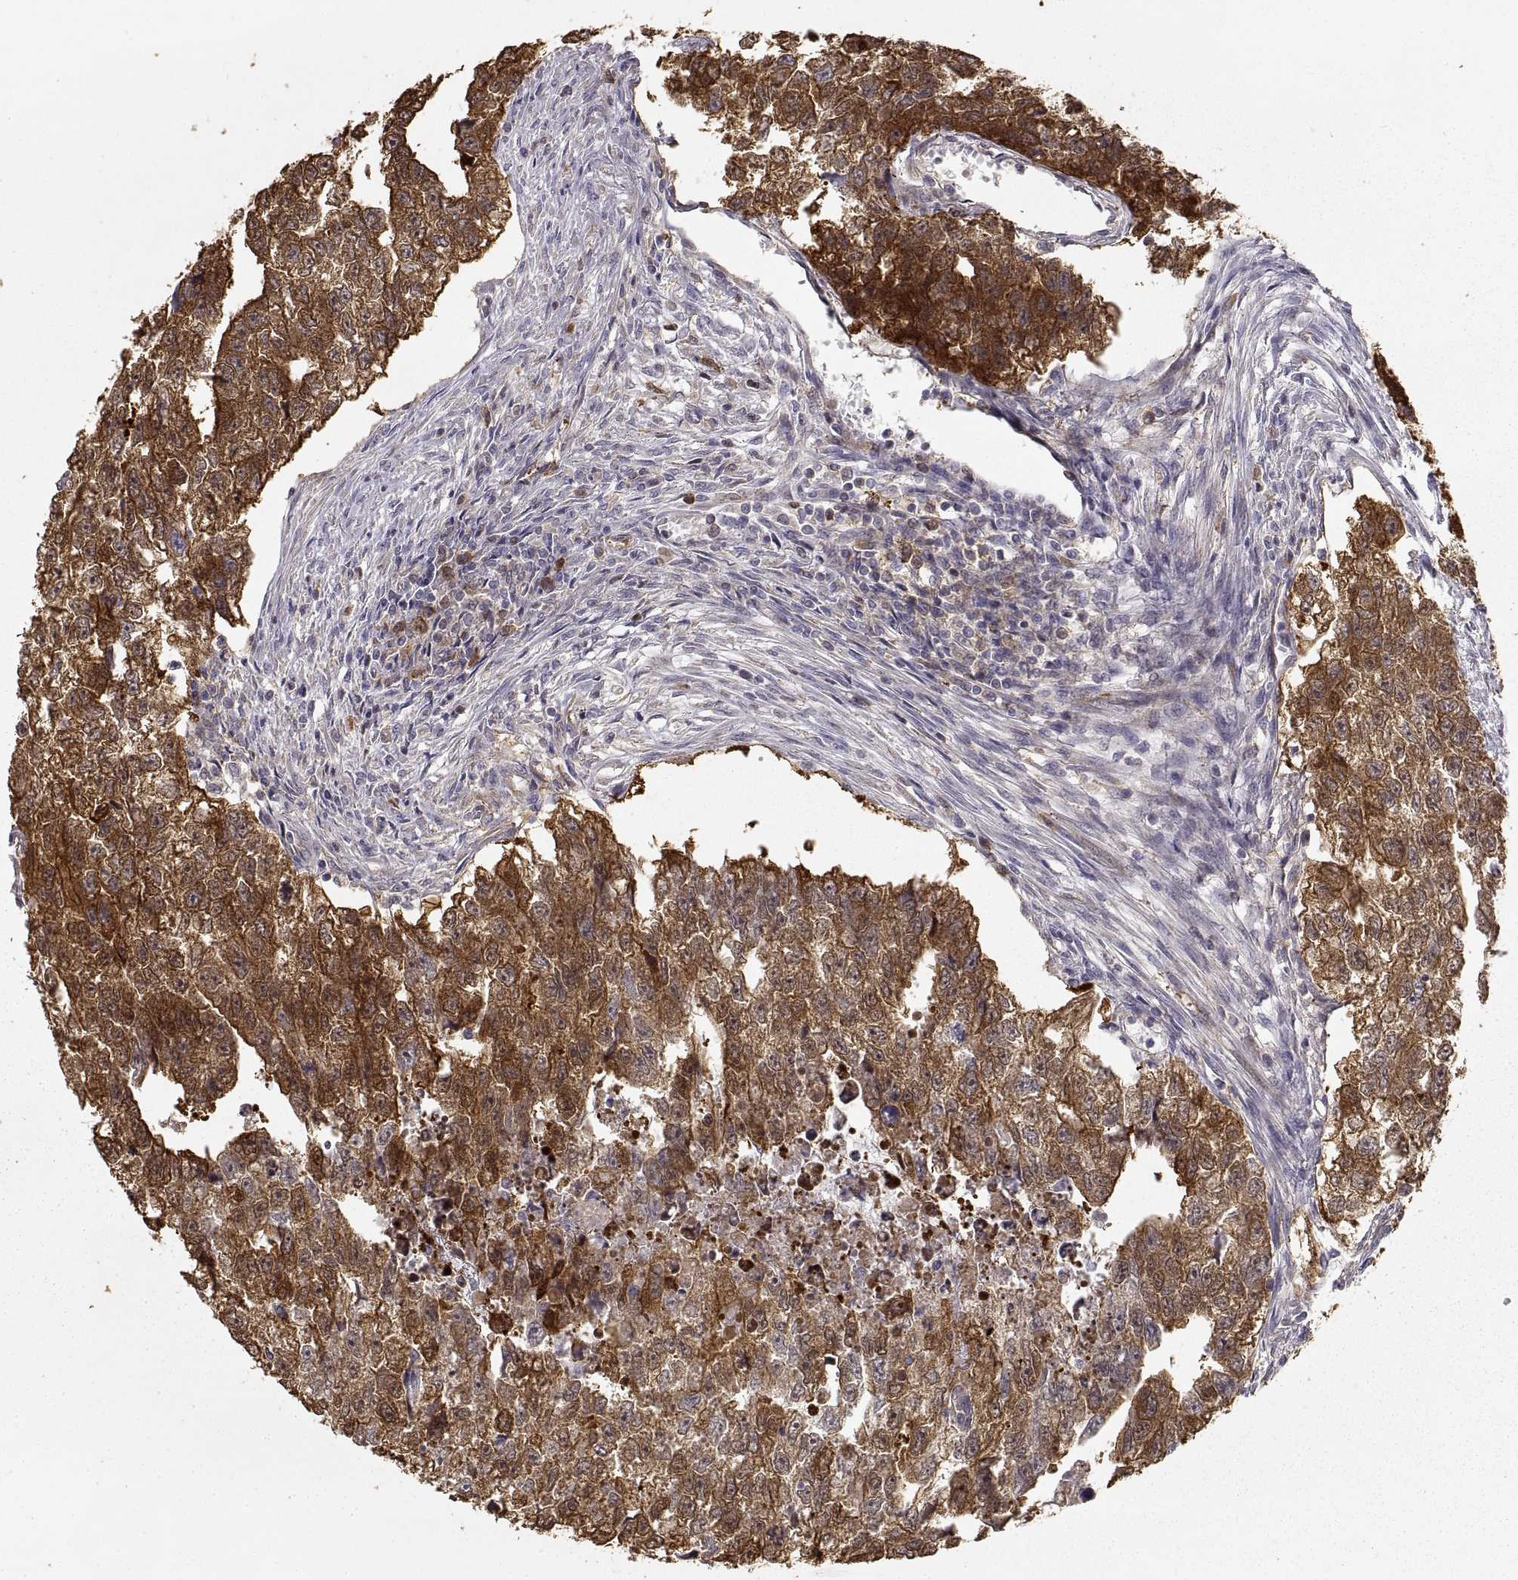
{"staining": {"intensity": "strong", "quantity": ">75%", "location": "cytoplasmic/membranous"}, "tissue": "testis cancer", "cell_type": "Tumor cells", "image_type": "cancer", "snomed": [{"axis": "morphology", "description": "Carcinoma, Embryonal, NOS"}, {"axis": "morphology", "description": "Teratoma, malignant, NOS"}, {"axis": "topography", "description": "Testis"}], "caption": "Protein expression by immunohistochemistry (IHC) demonstrates strong cytoplasmic/membranous positivity in about >75% of tumor cells in testis cancer (embryonal carcinoma).", "gene": "HSP90AB1", "patient": {"sex": "male", "age": 44}}